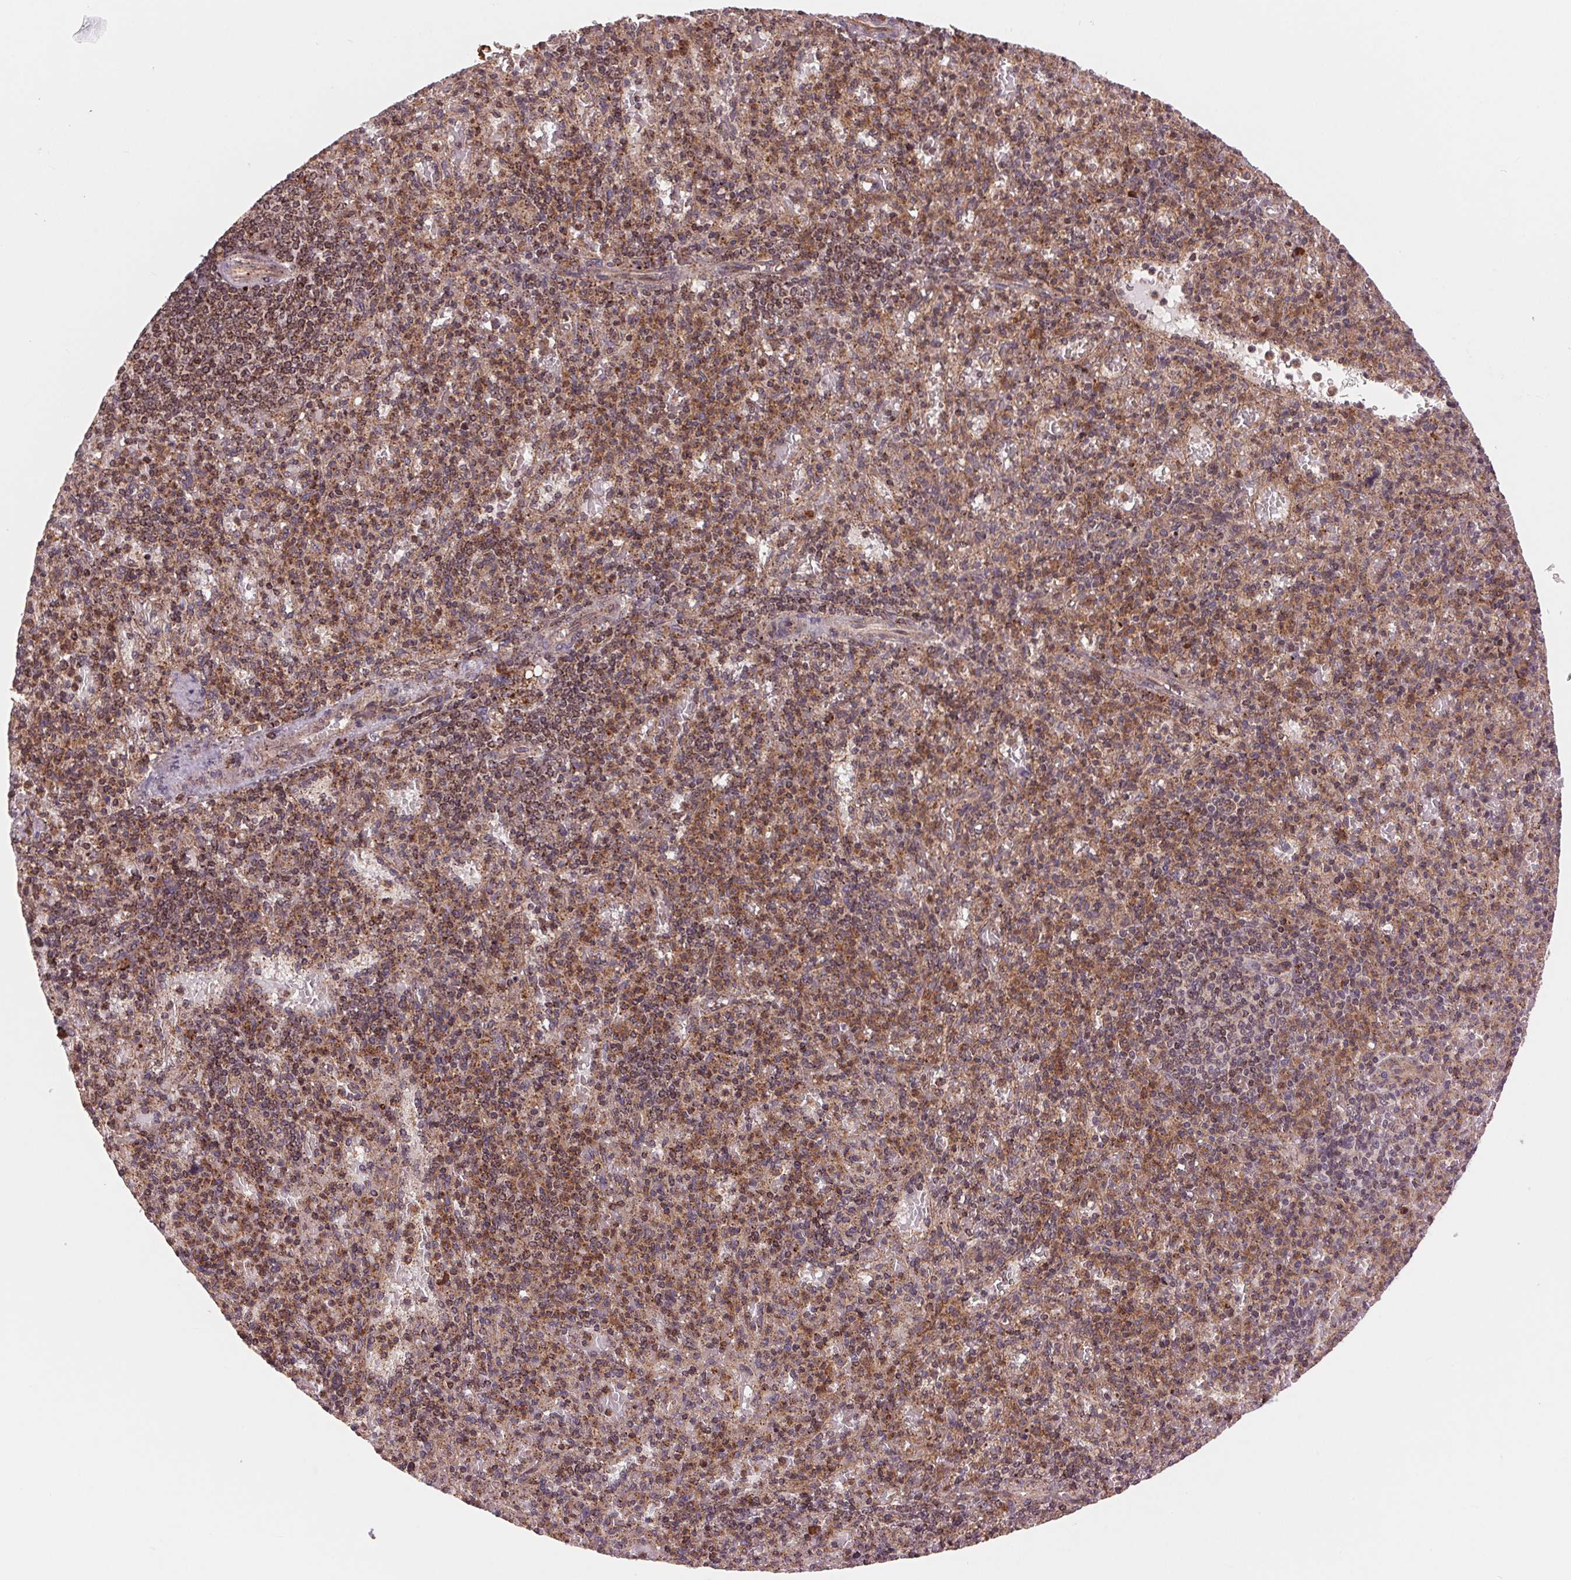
{"staining": {"intensity": "moderate", "quantity": "25%-75%", "location": "cytoplasmic/membranous"}, "tissue": "spleen", "cell_type": "Cells in red pulp", "image_type": "normal", "snomed": [{"axis": "morphology", "description": "Normal tissue, NOS"}, {"axis": "topography", "description": "Spleen"}], "caption": "Human spleen stained for a protein (brown) demonstrates moderate cytoplasmic/membranous positive staining in approximately 25%-75% of cells in red pulp.", "gene": "CHMP4B", "patient": {"sex": "female", "age": 74}}